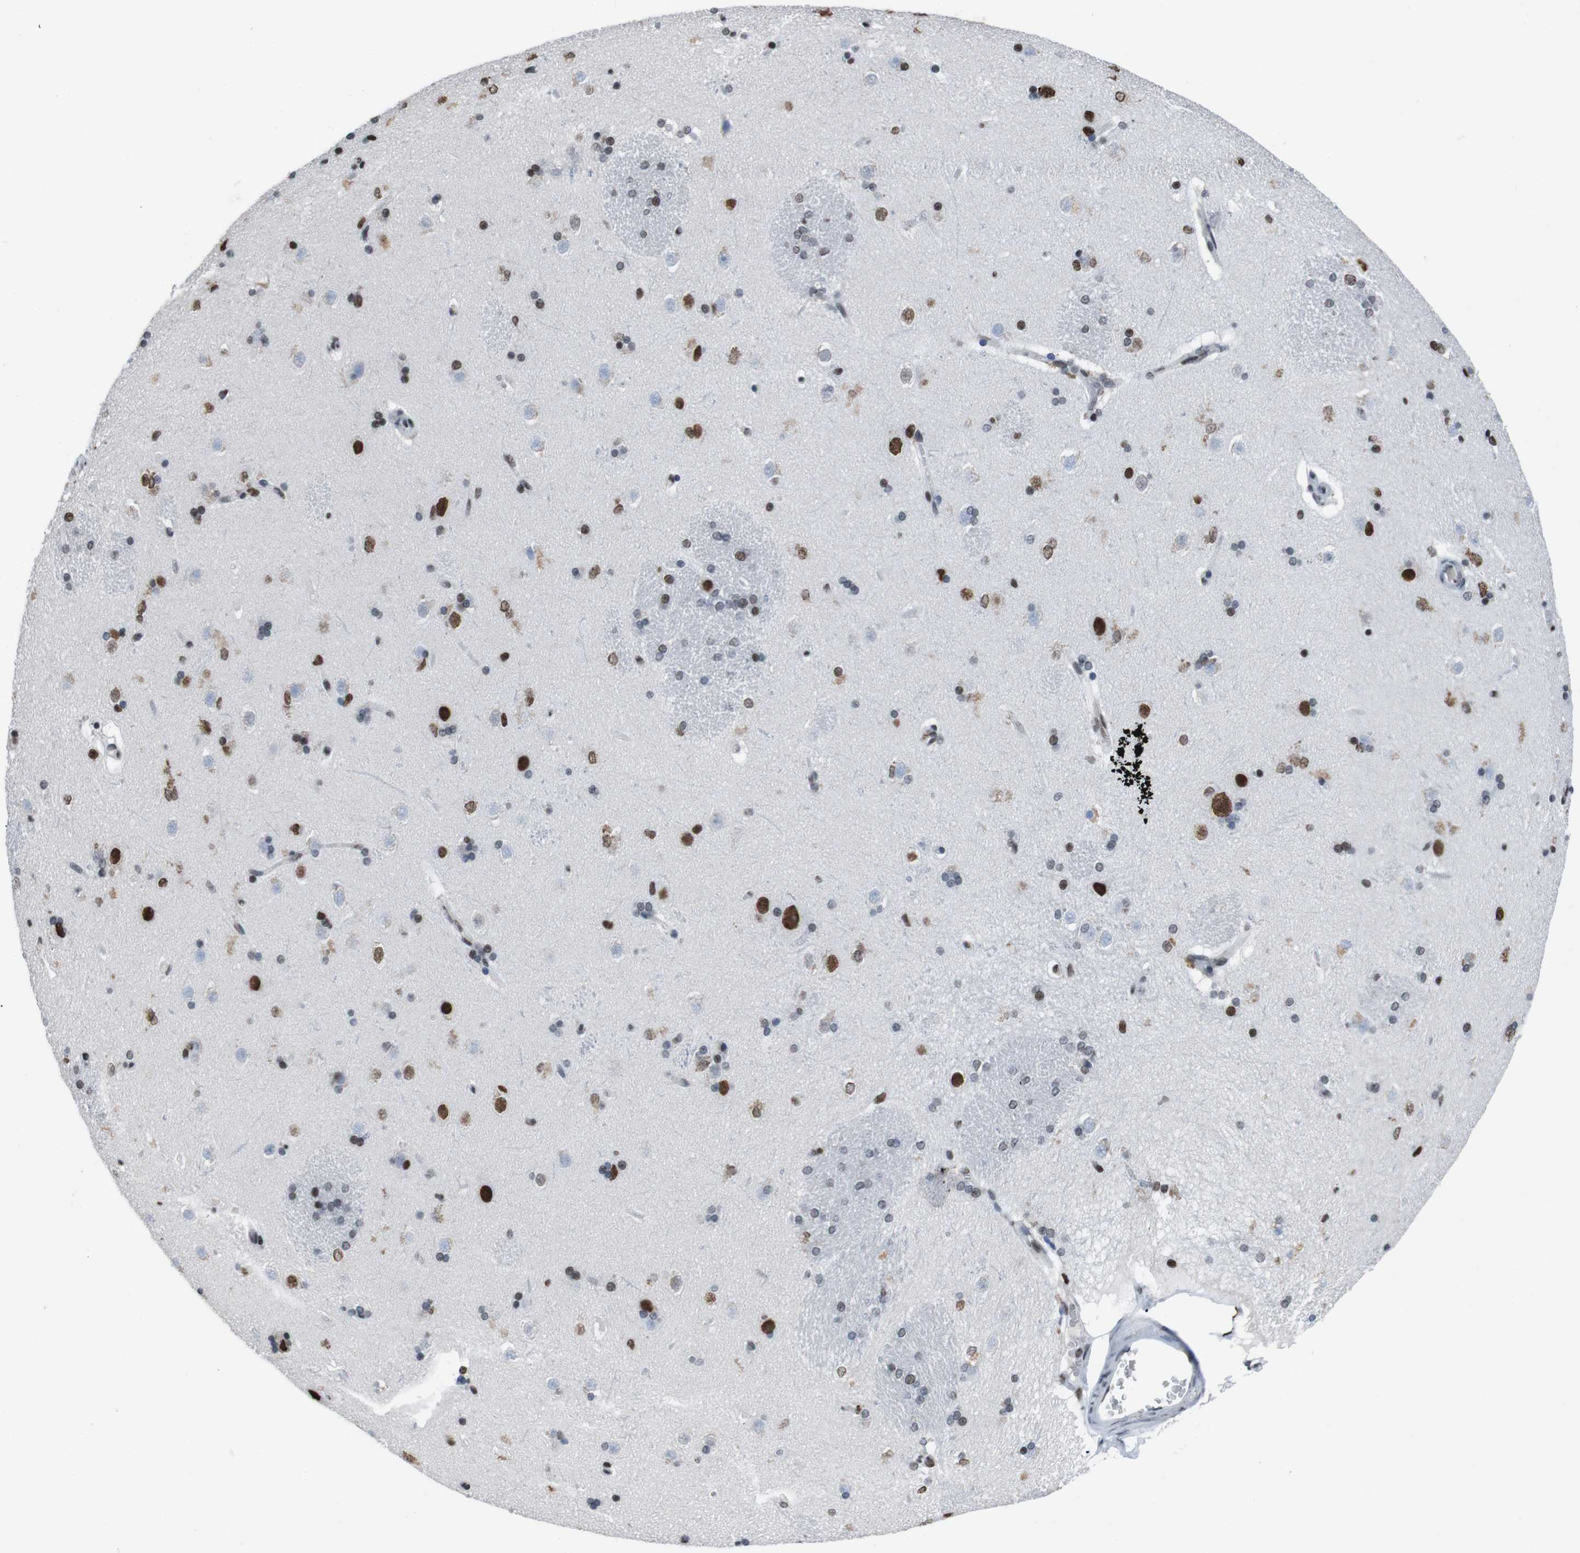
{"staining": {"intensity": "strong", "quantity": "25%-75%", "location": "nuclear"}, "tissue": "caudate", "cell_type": "Glial cells", "image_type": "normal", "snomed": [{"axis": "morphology", "description": "Normal tissue, NOS"}, {"axis": "topography", "description": "Lateral ventricle wall"}], "caption": "IHC image of normal caudate stained for a protein (brown), which exhibits high levels of strong nuclear positivity in about 25%-75% of glial cells.", "gene": "PIP4P2", "patient": {"sex": "female", "age": 19}}